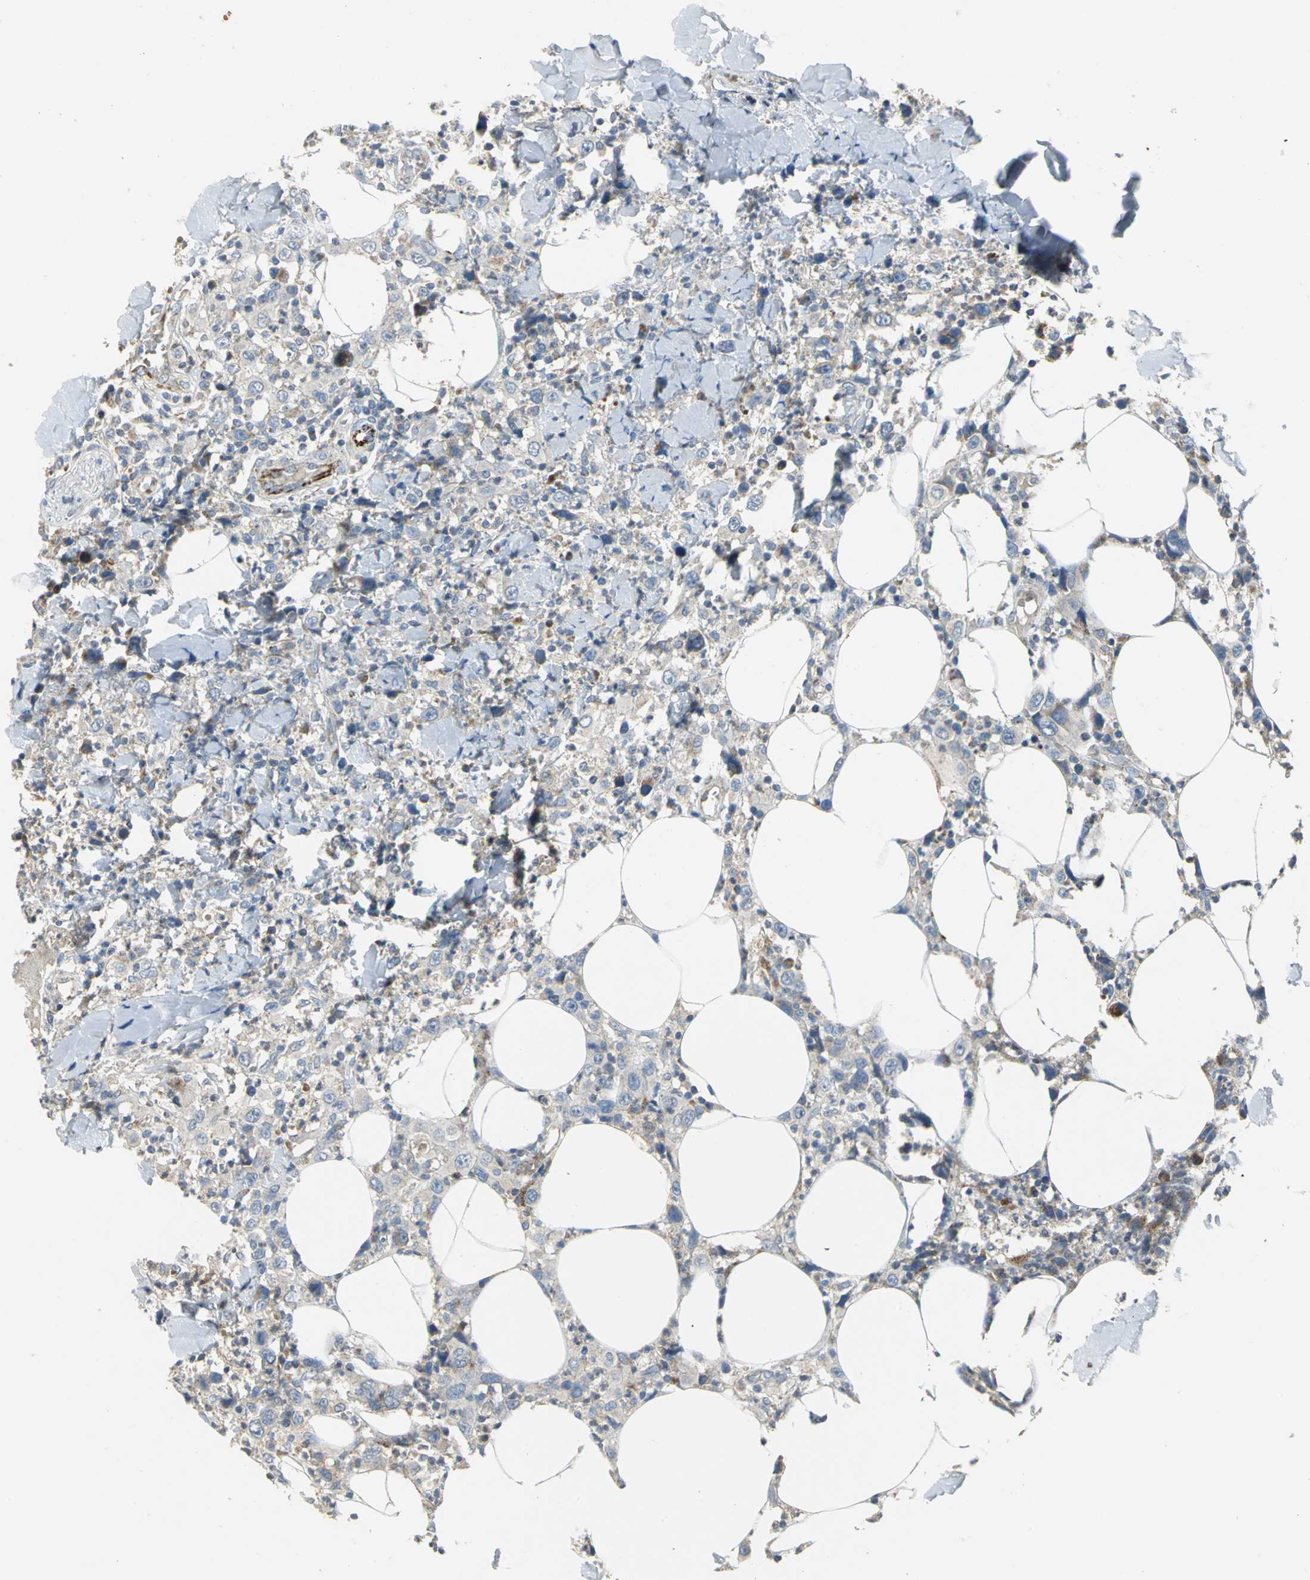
{"staining": {"intensity": "weak", "quantity": "25%-75%", "location": "cytoplasmic/membranous"}, "tissue": "thyroid cancer", "cell_type": "Tumor cells", "image_type": "cancer", "snomed": [{"axis": "morphology", "description": "Carcinoma, NOS"}, {"axis": "topography", "description": "Thyroid gland"}], "caption": "Weak cytoplasmic/membranous staining is identified in about 25%-75% of tumor cells in thyroid cancer.", "gene": "SPPL2B", "patient": {"sex": "female", "age": 77}}